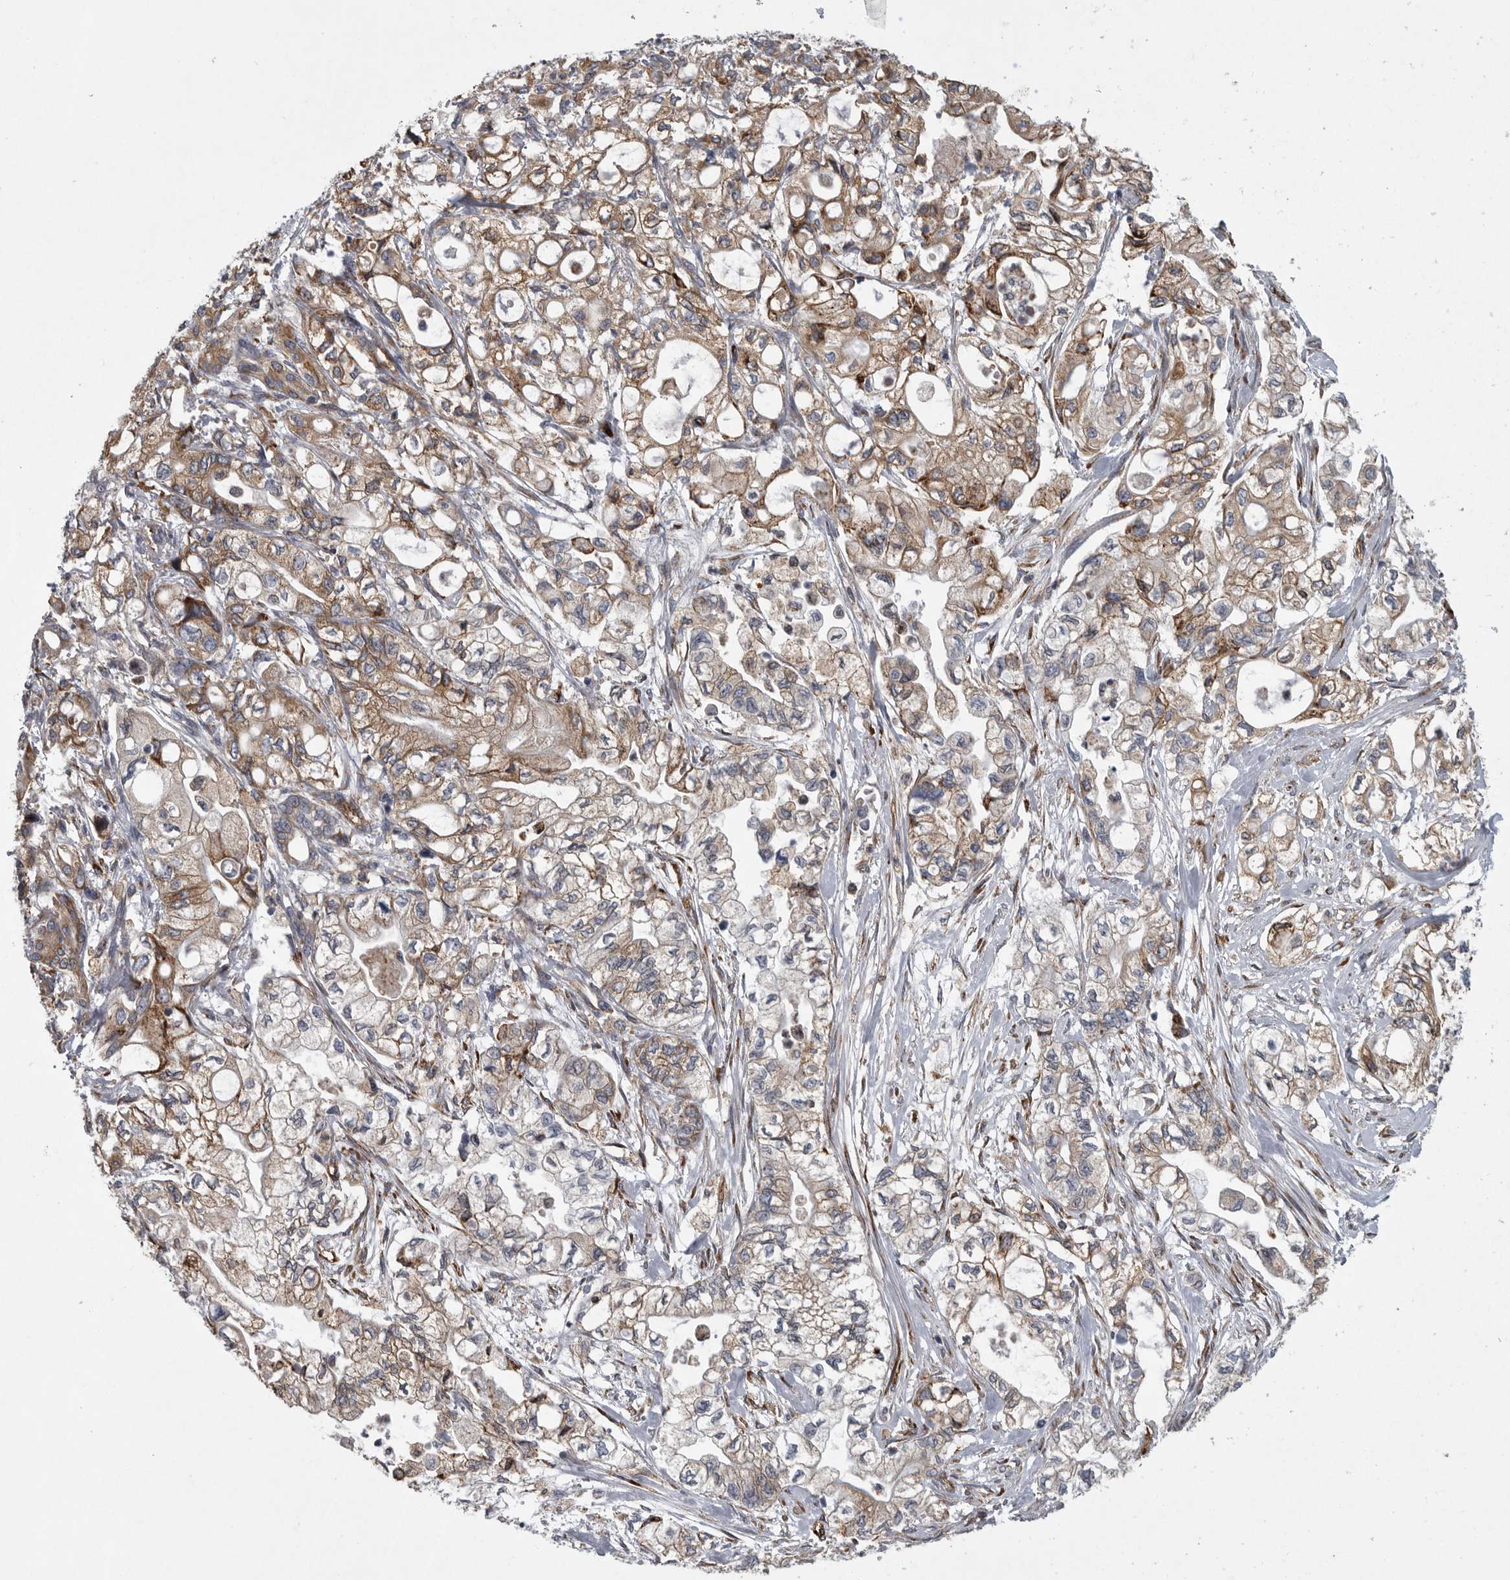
{"staining": {"intensity": "moderate", "quantity": ">75%", "location": "cytoplasmic/membranous"}, "tissue": "pancreatic cancer", "cell_type": "Tumor cells", "image_type": "cancer", "snomed": [{"axis": "morphology", "description": "Adenocarcinoma, NOS"}, {"axis": "topography", "description": "Pancreas"}], "caption": "IHC staining of pancreatic cancer, which exhibits medium levels of moderate cytoplasmic/membranous expression in approximately >75% of tumor cells indicating moderate cytoplasmic/membranous protein positivity. The staining was performed using DAB (brown) for protein detection and nuclei were counterstained in hematoxylin (blue).", "gene": "MINPP1", "patient": {"sex": "male", "age": 79}}